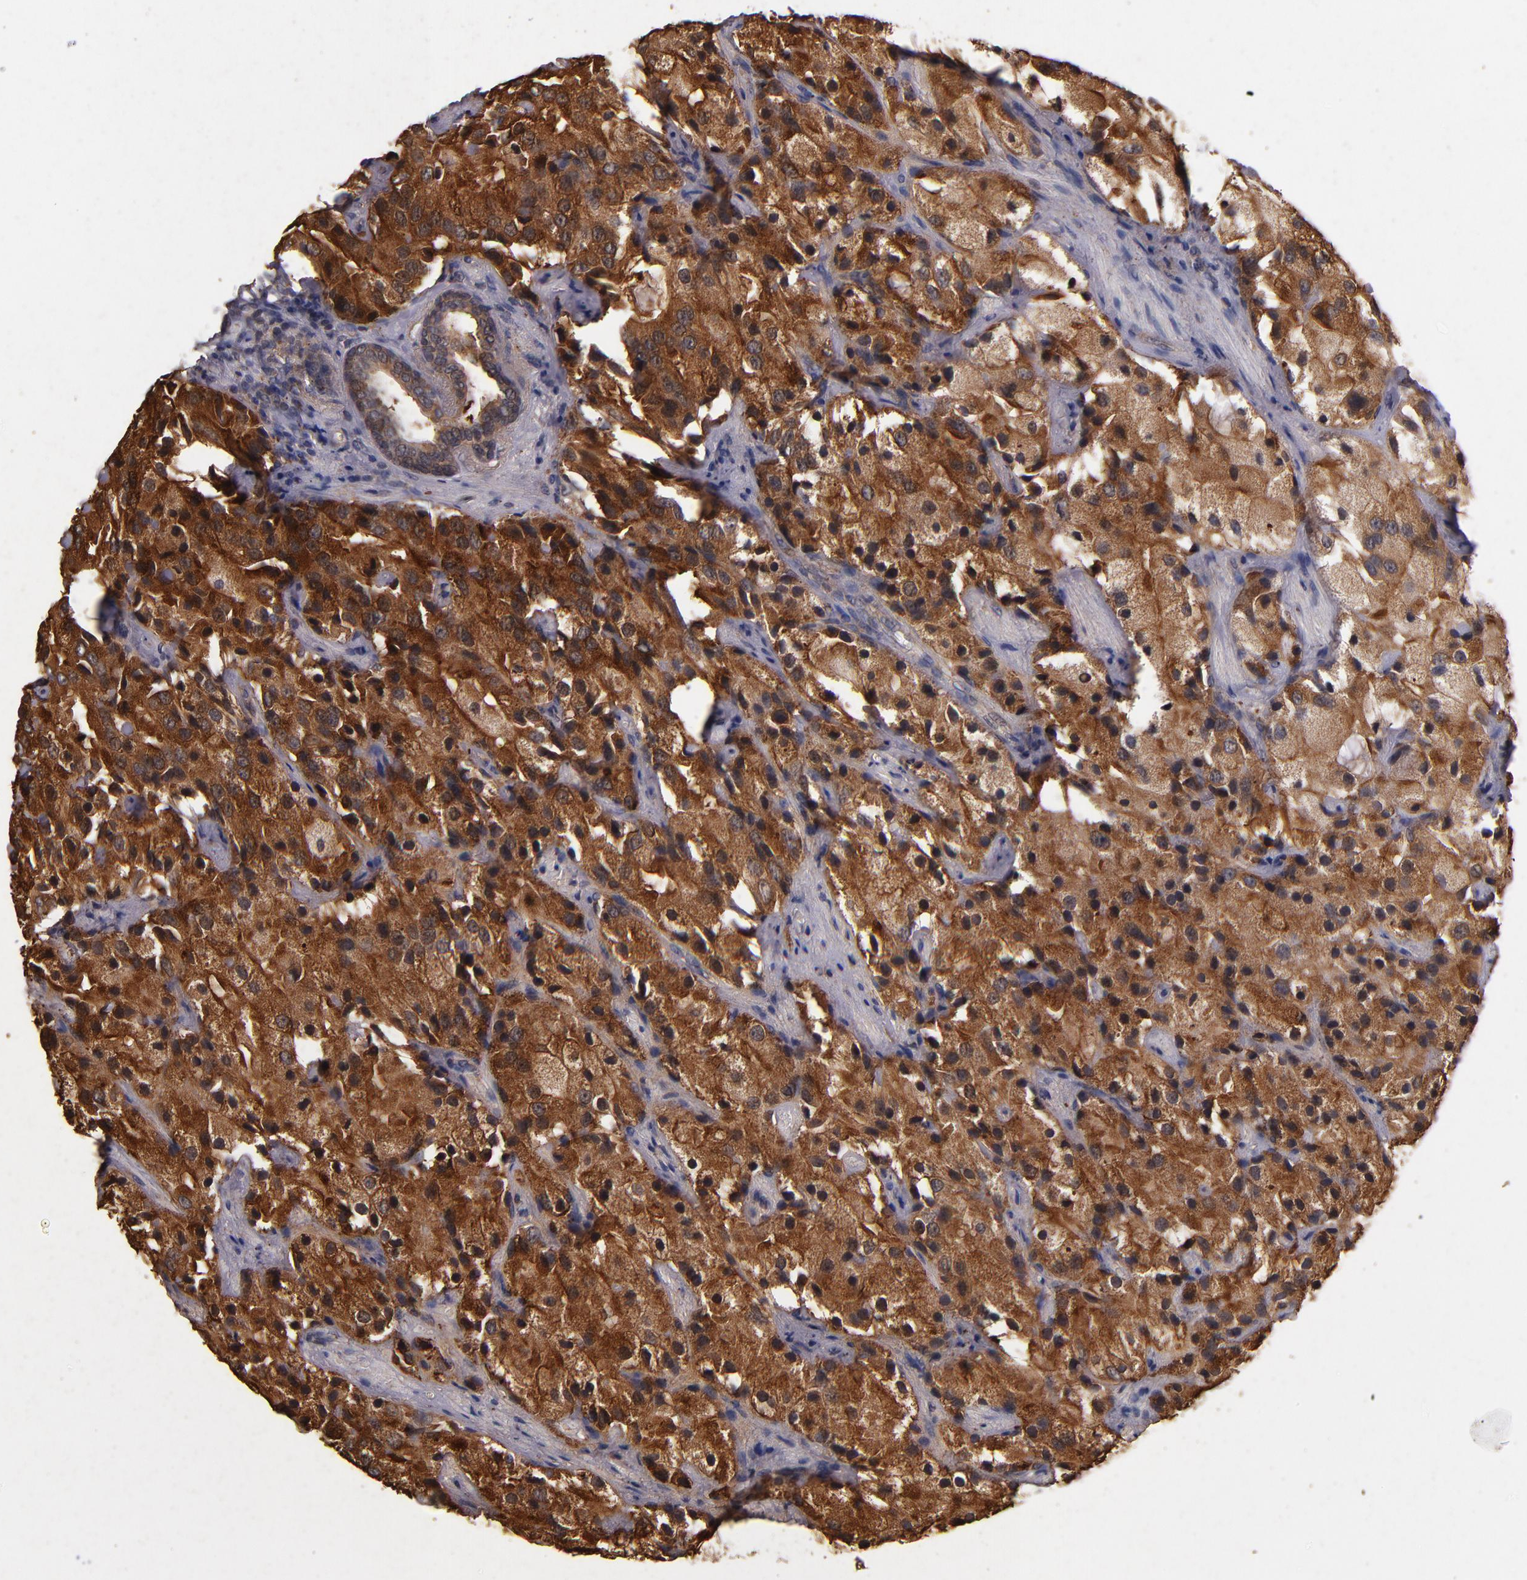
{"staining": {"intensity": "strong", "quantity": ">75%", "location": "cytoplasmic/membranous"}, "tissue": "prostate cancer", "cell_type": "Tumor cells", "image_type": "cancer", "snomed": [{"axis": "morphology", "description": "Adenocarcinoma, High grade"}, {"axis": "topography", "description": "Prostate"}], "caption": "Protein expression analysis of human prostate adenocarcinoma (high-grade) reveals strong cytoplasmic/membranous expression in about >75% of tumor cells.", "gene": "TTLL12", "patient": {"sex": "male", "age": 70}}